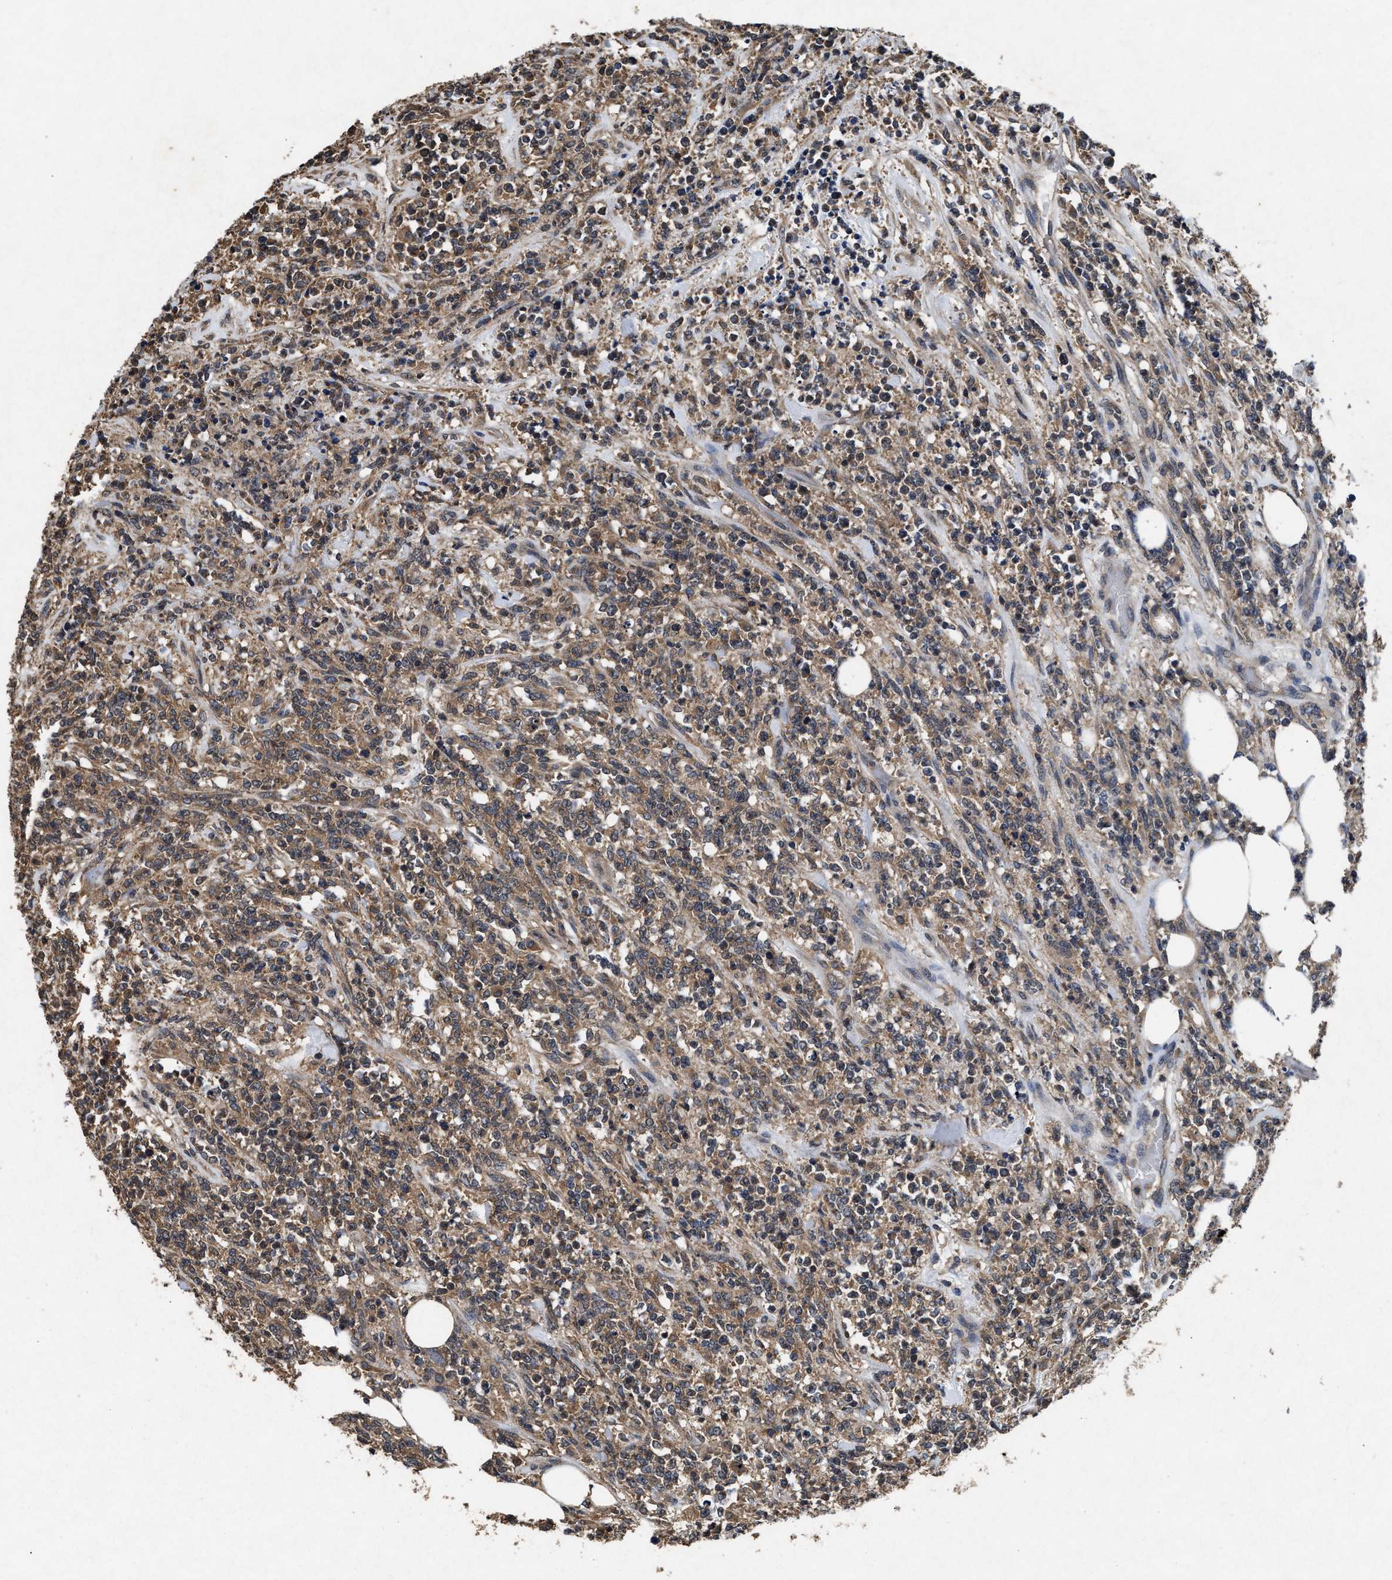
{"staining": {"intensity": "moderate", "quantity": ">75%", "location": "cytoplasmic/membranous"}, "tissue": "lymphoma", "cell_type": "Tumor cells", "image_type": "cancer", "snomed": [{"axis": "morphology", "description": "Malignant lymphoma, non-Hodgkin's type, High grade"}, {"axis": "topography", "description": "Soft tissue"}], "caption": "A high-resolution histopathology image shows immunohistochemistry staining of lymphoma, which shows moderate cytoplasmic/membranous expression in approximately >75% of tumor cells. (DAB IHC, brown staining for protein, blue staining for nuclei).", "gene": "PDAP1", "patient": {"sex": "male", "age": 18}}